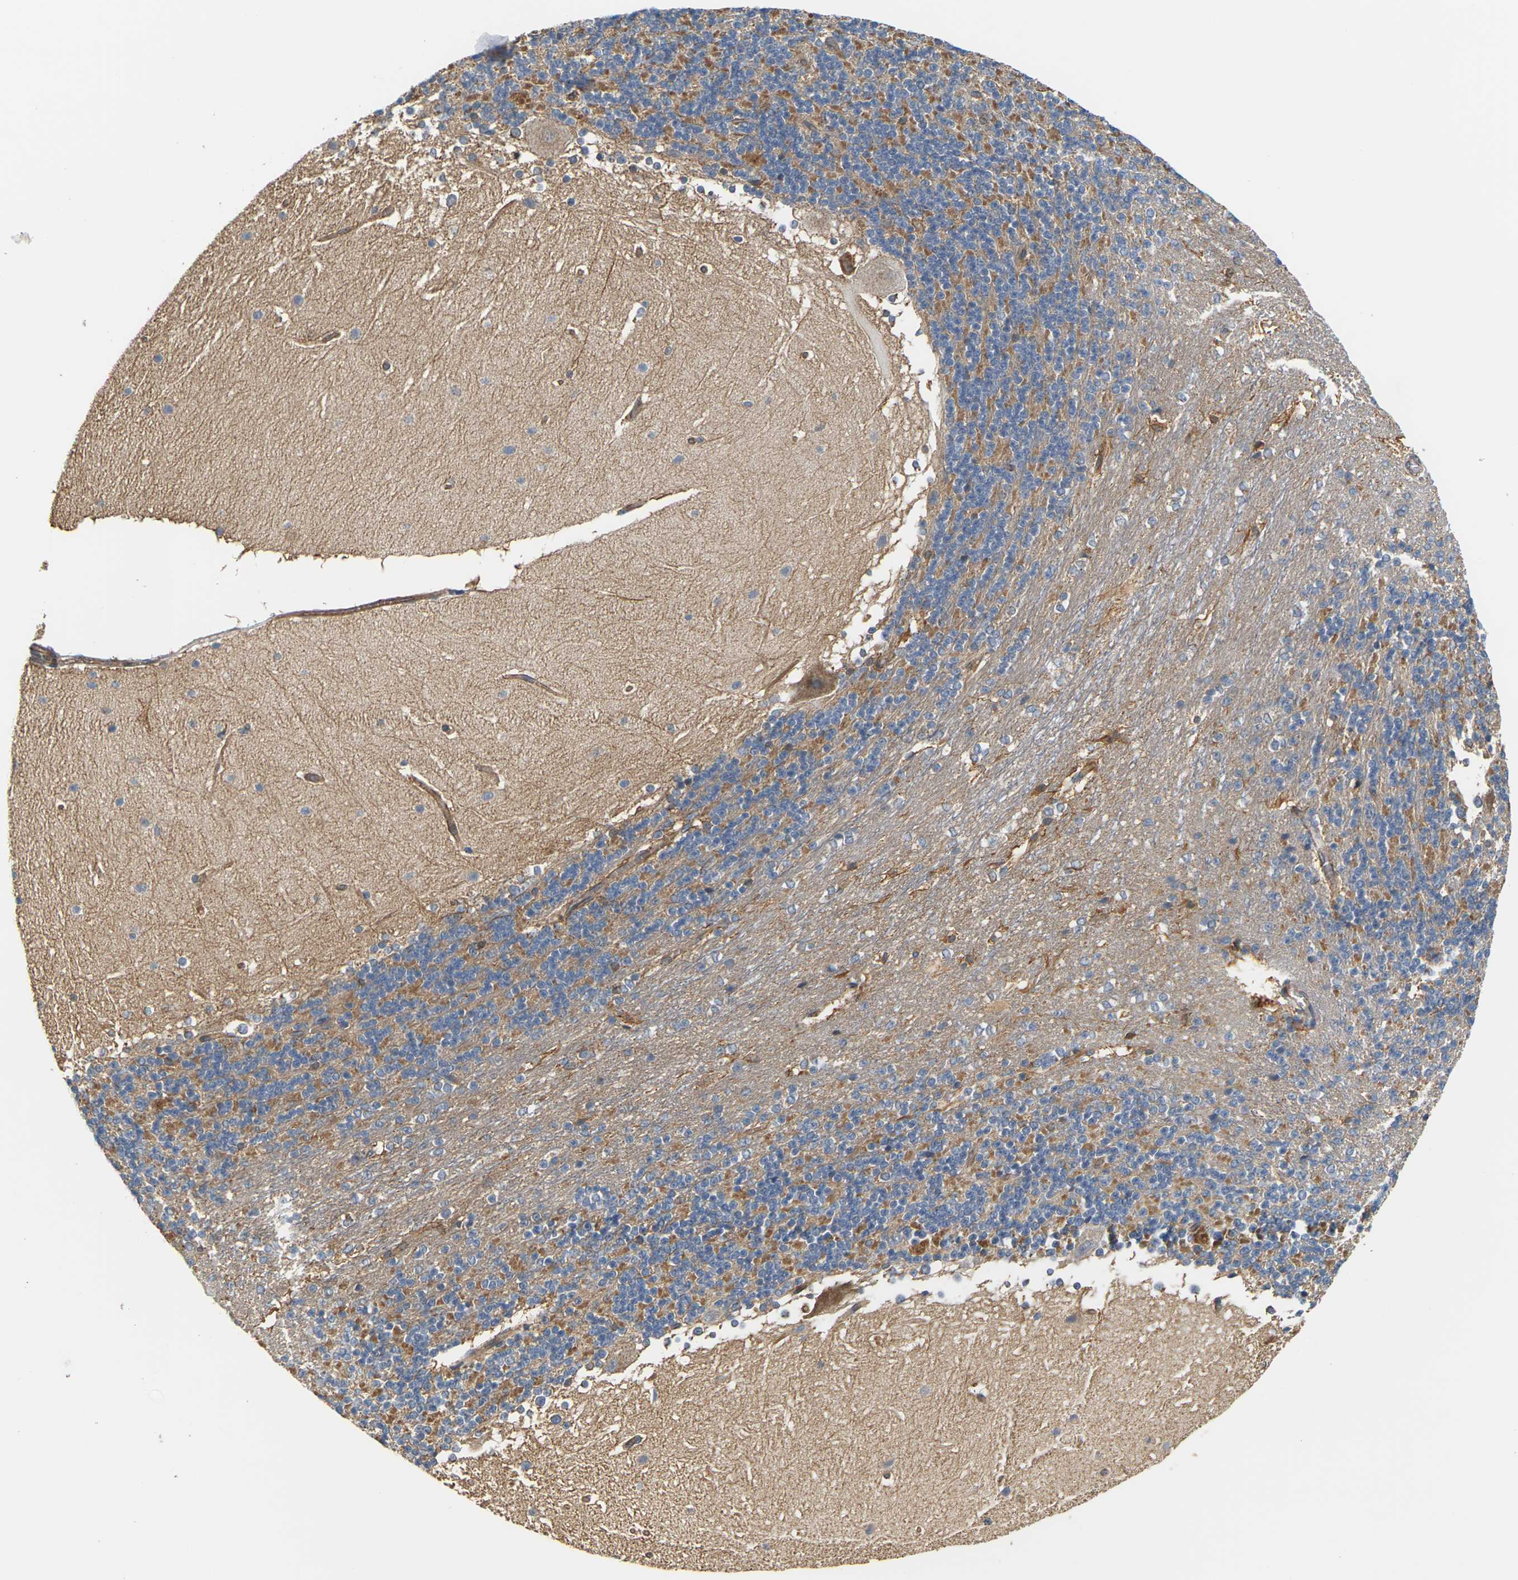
{"staining": {"intensity": "moderate", "quantity": "25%-75%", "location": "cytoplasmic/membranous"}, "tissue": "cerebellum", "cell_type": "Cells in granular layer", "image_type": "normal", "snomed": [{"axis": "morphology", "description": "Normal tissue, NOS"}, {"axis": "topography", "description": "Cerebellum"}], "caption": "Cells in granular layer reveal moderate cytoplasmic/membranous positivity in about 25%-75% of cells in benign cerebellum. Using DAB (brown) and hematoxylin (blue) stains, captured at high magnification using brightfield microscopy.", "gene": "PCDHB4", "patient": {"sex": "female", "age": 19}}